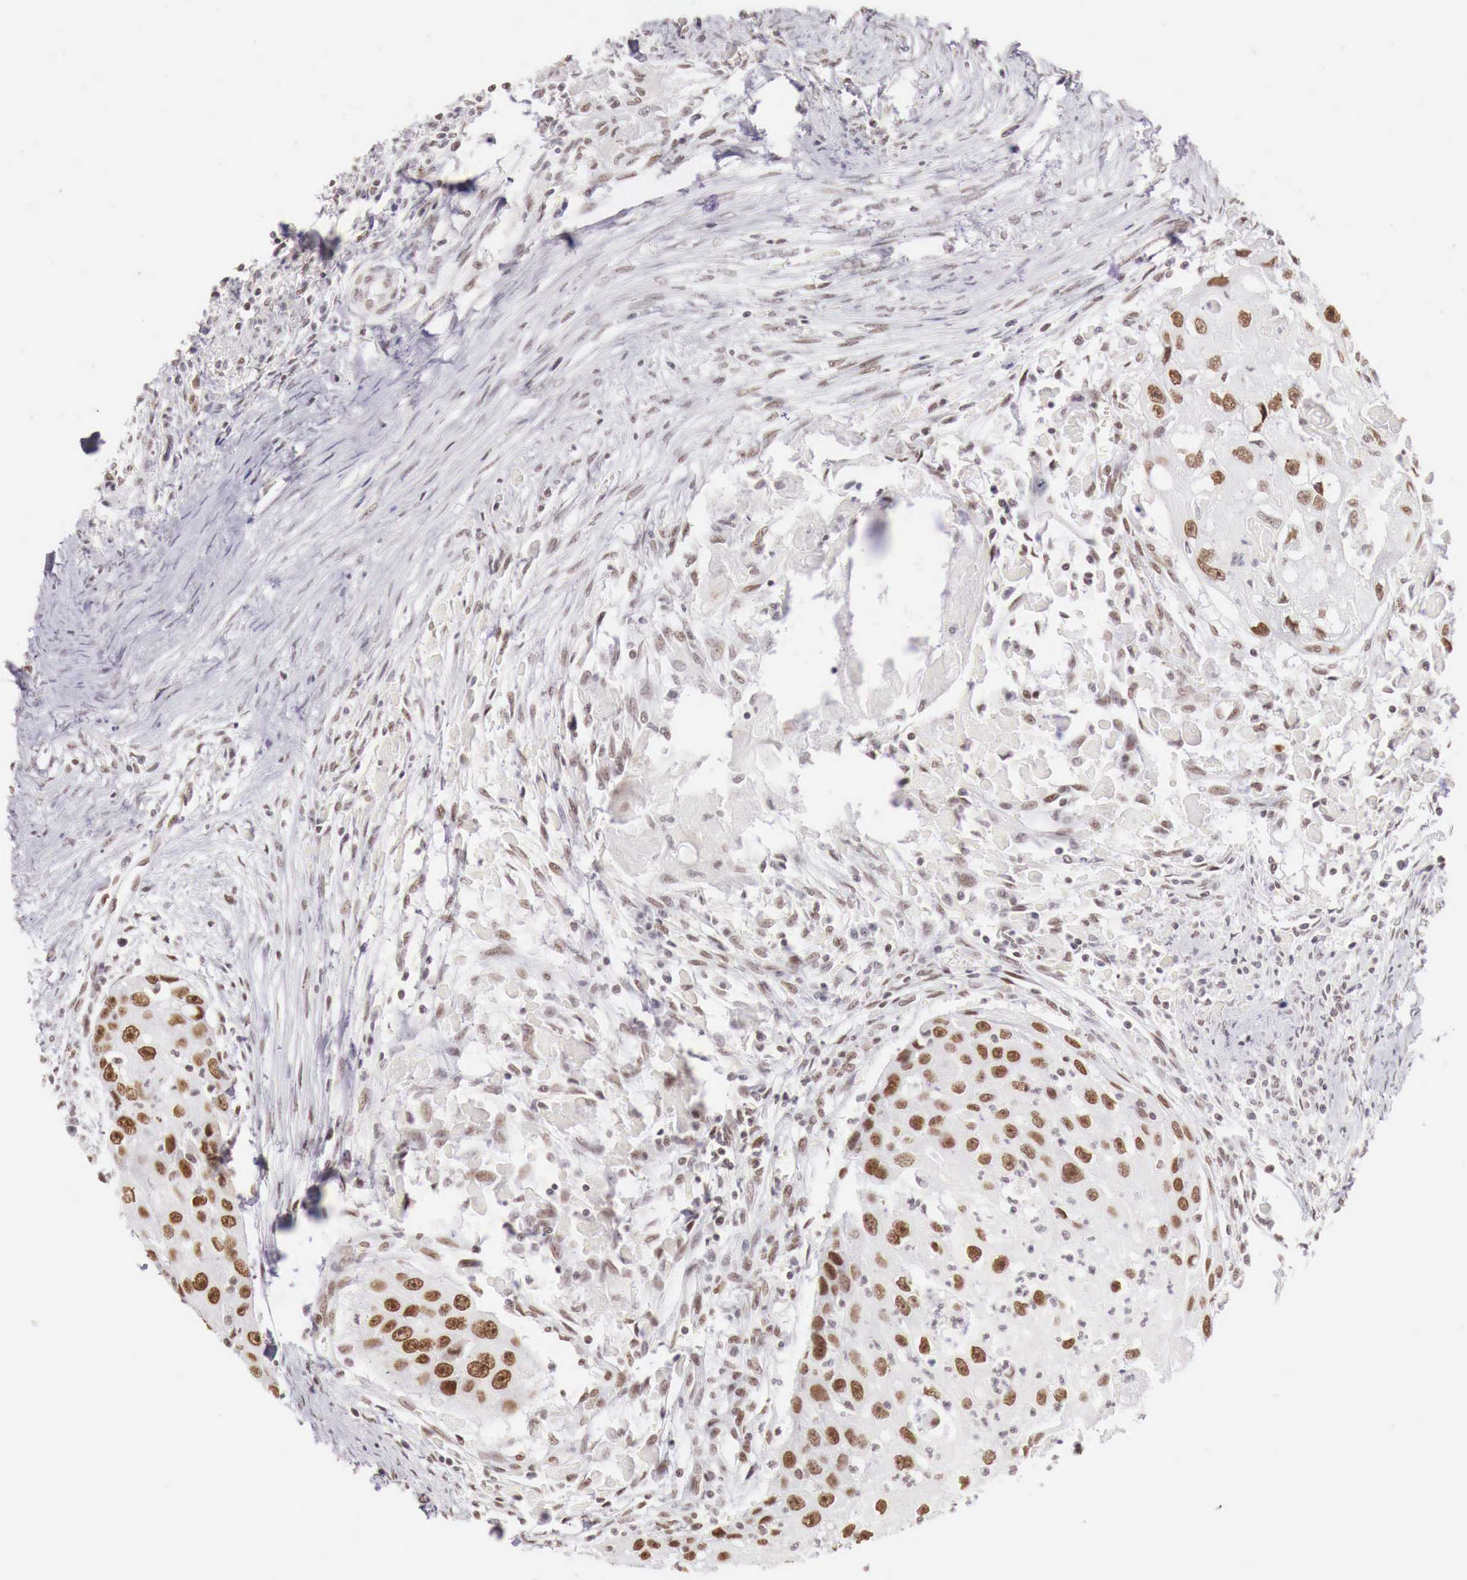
{"staining": {"intensity": "moderate", "quantity": "25%-75%", "location": "nuclear"}, "tissue": "head and neck cancer", "cell_type": "Tumor cells", "image_type": "cancer", "snomed": [{"axis": "morphology", "description": "Squamous cell carcinoma, NOS"}, {"axis": "topography", "description": "Head-Neck"}], "caption": "The micrograph demonstrates immunohistochemical staining of head and neck squamous cell carcinoma. There is moderate nuclear staining is appreciated in about 25%-75% of tumor cells.", "gene": "PHF14", "patient": {"sex": "male", "age": 64}}